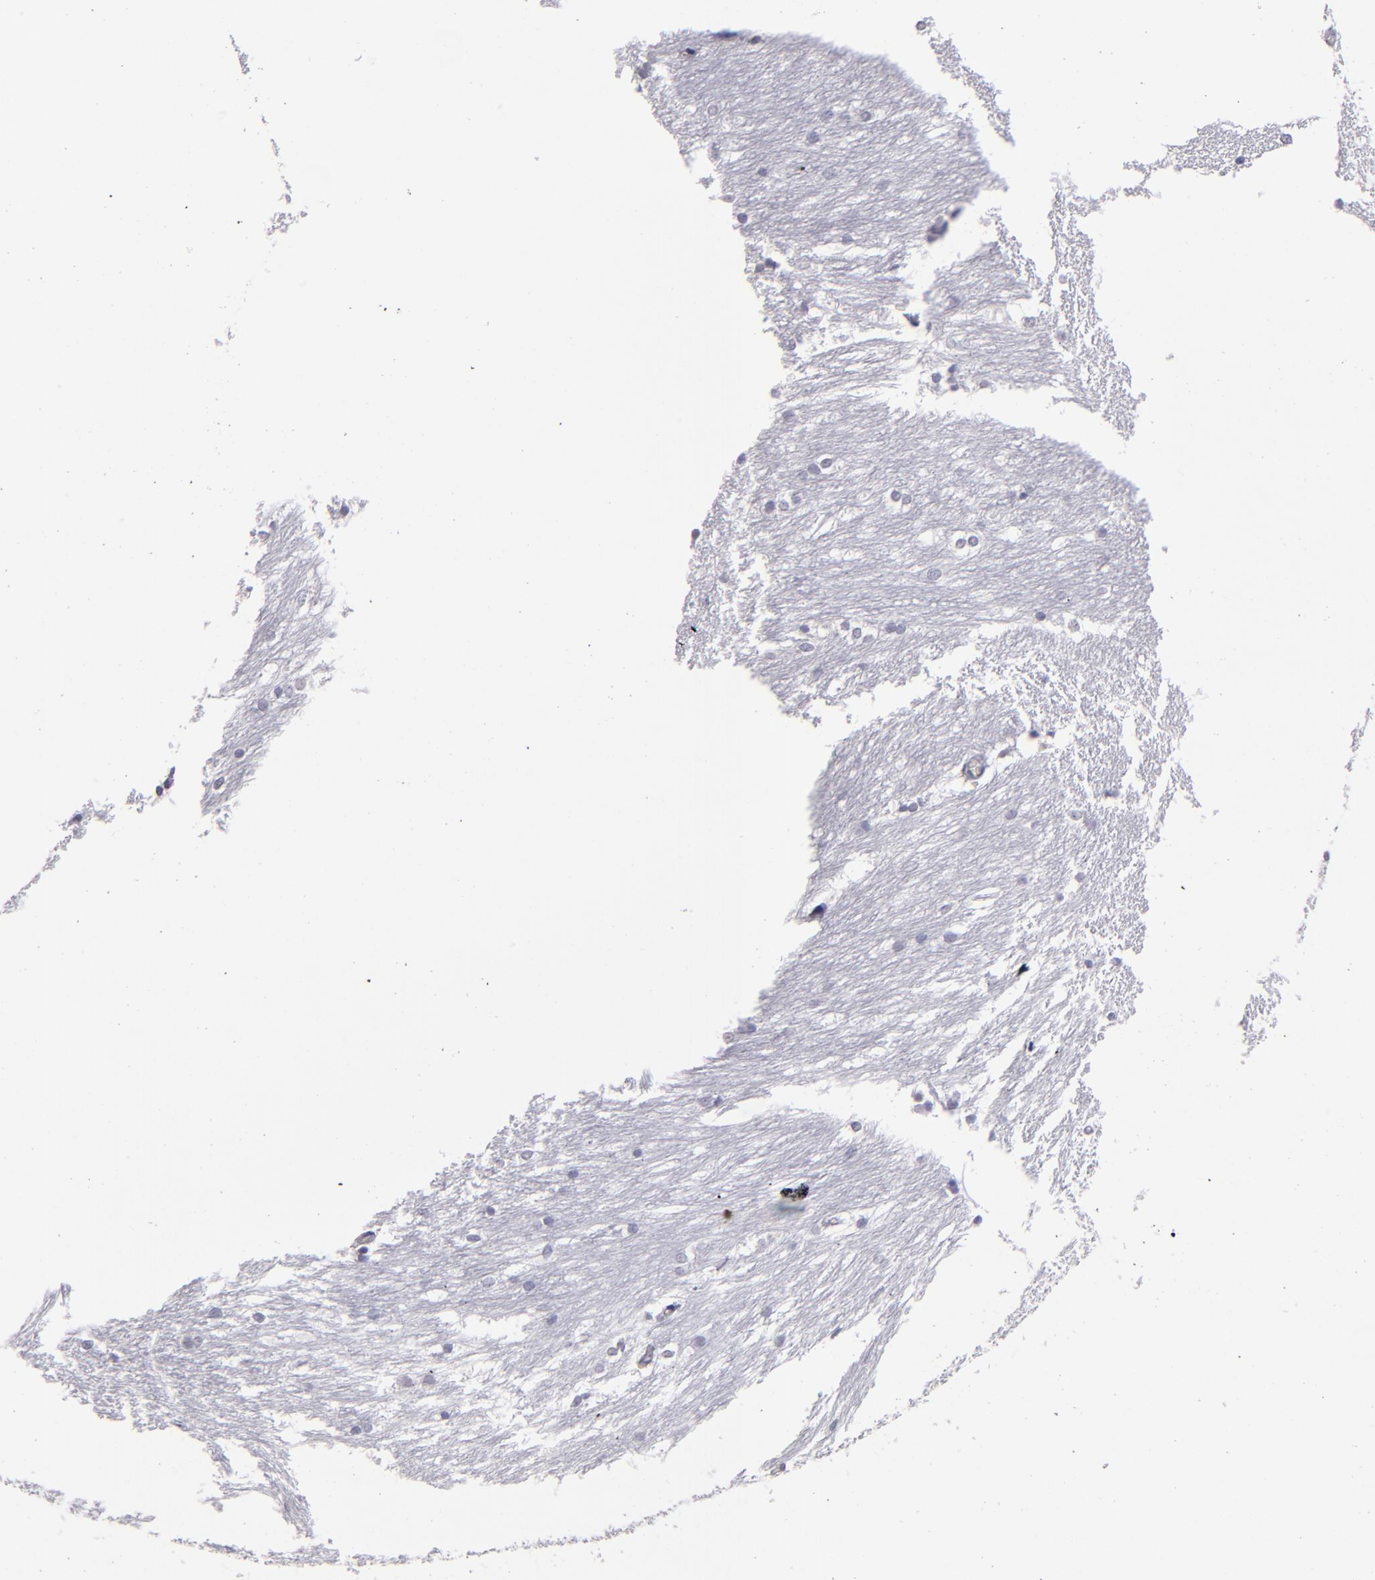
{"staining": {"intensity": "negative", "quantity": "none", "location": "none"}, "tissue": "caudate", "cell_type": "Glial cells", "image_type": "normal", "snomed": [{"axis": "morphology", "description": "Normal tissue, NOS"}, {"axis": "topography", "description": "Lateral ventricle wall"}], "caption": "IHC image of unremarkable caudate stained for a protein (brown), which shows no positivity in glial cells.", "gene": "ALDOB", "patient": {"sex": "female", "age": 19}}